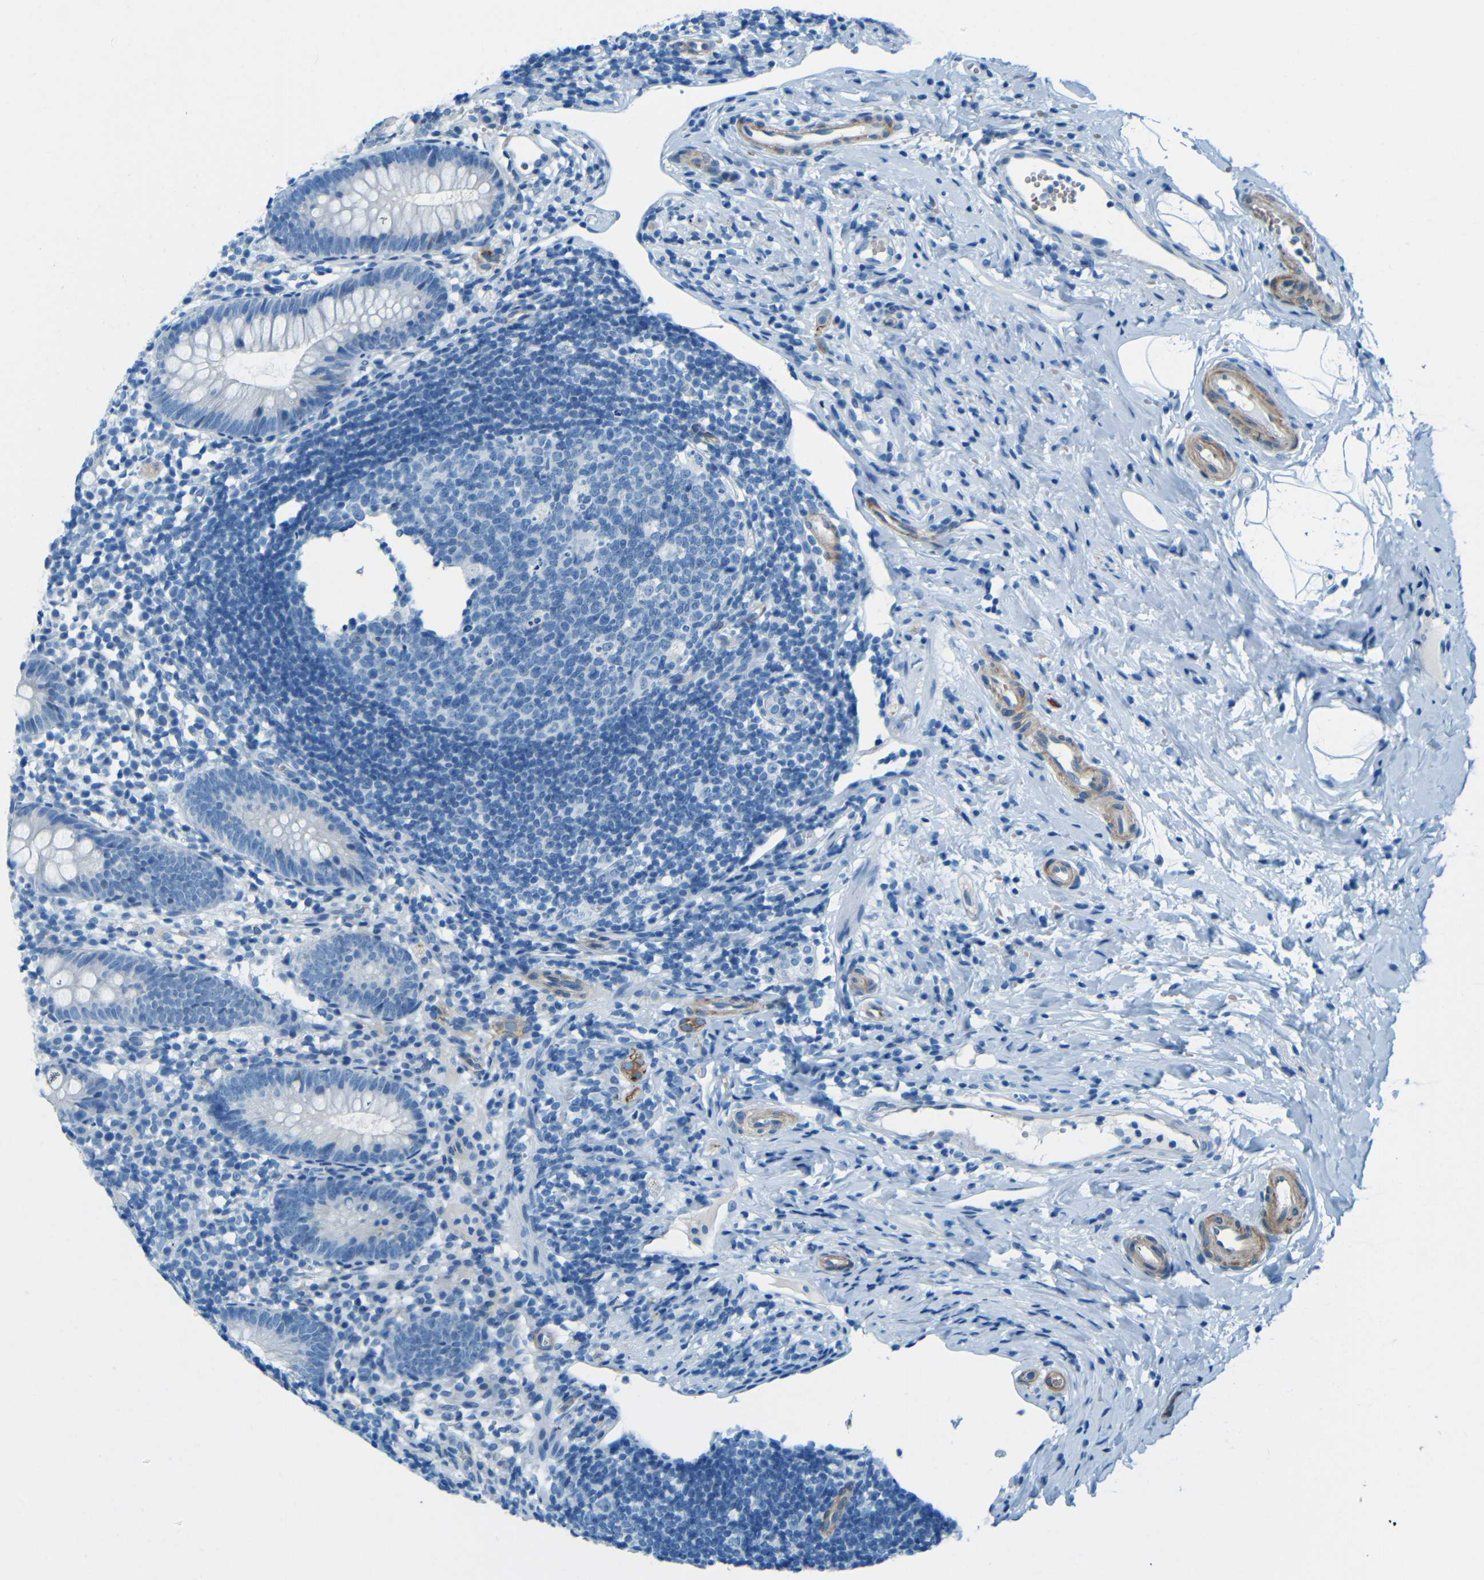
{"staining": {"intensity": "negative", "quantity": "none", "location": "none"}, "tissue": "appendix", "cell_type": "Glandular cells", "image_type": "normal", "snomed": [{"axis": "morphology", "description": "Normal tissue, NOS"}, {"axis": "topography", "description": "Appendix"}], "caption": "Immunohistochemistry (IHC) of benign human appendix shows no positivity in glandular cells. (Brightfield microscopy of DAB (3,3'-diaminobenzidine) immunohistochemistry (IHC) at high magnification).", "gene": "MAP2", "patient": {"sex": "female", "age": 20}}